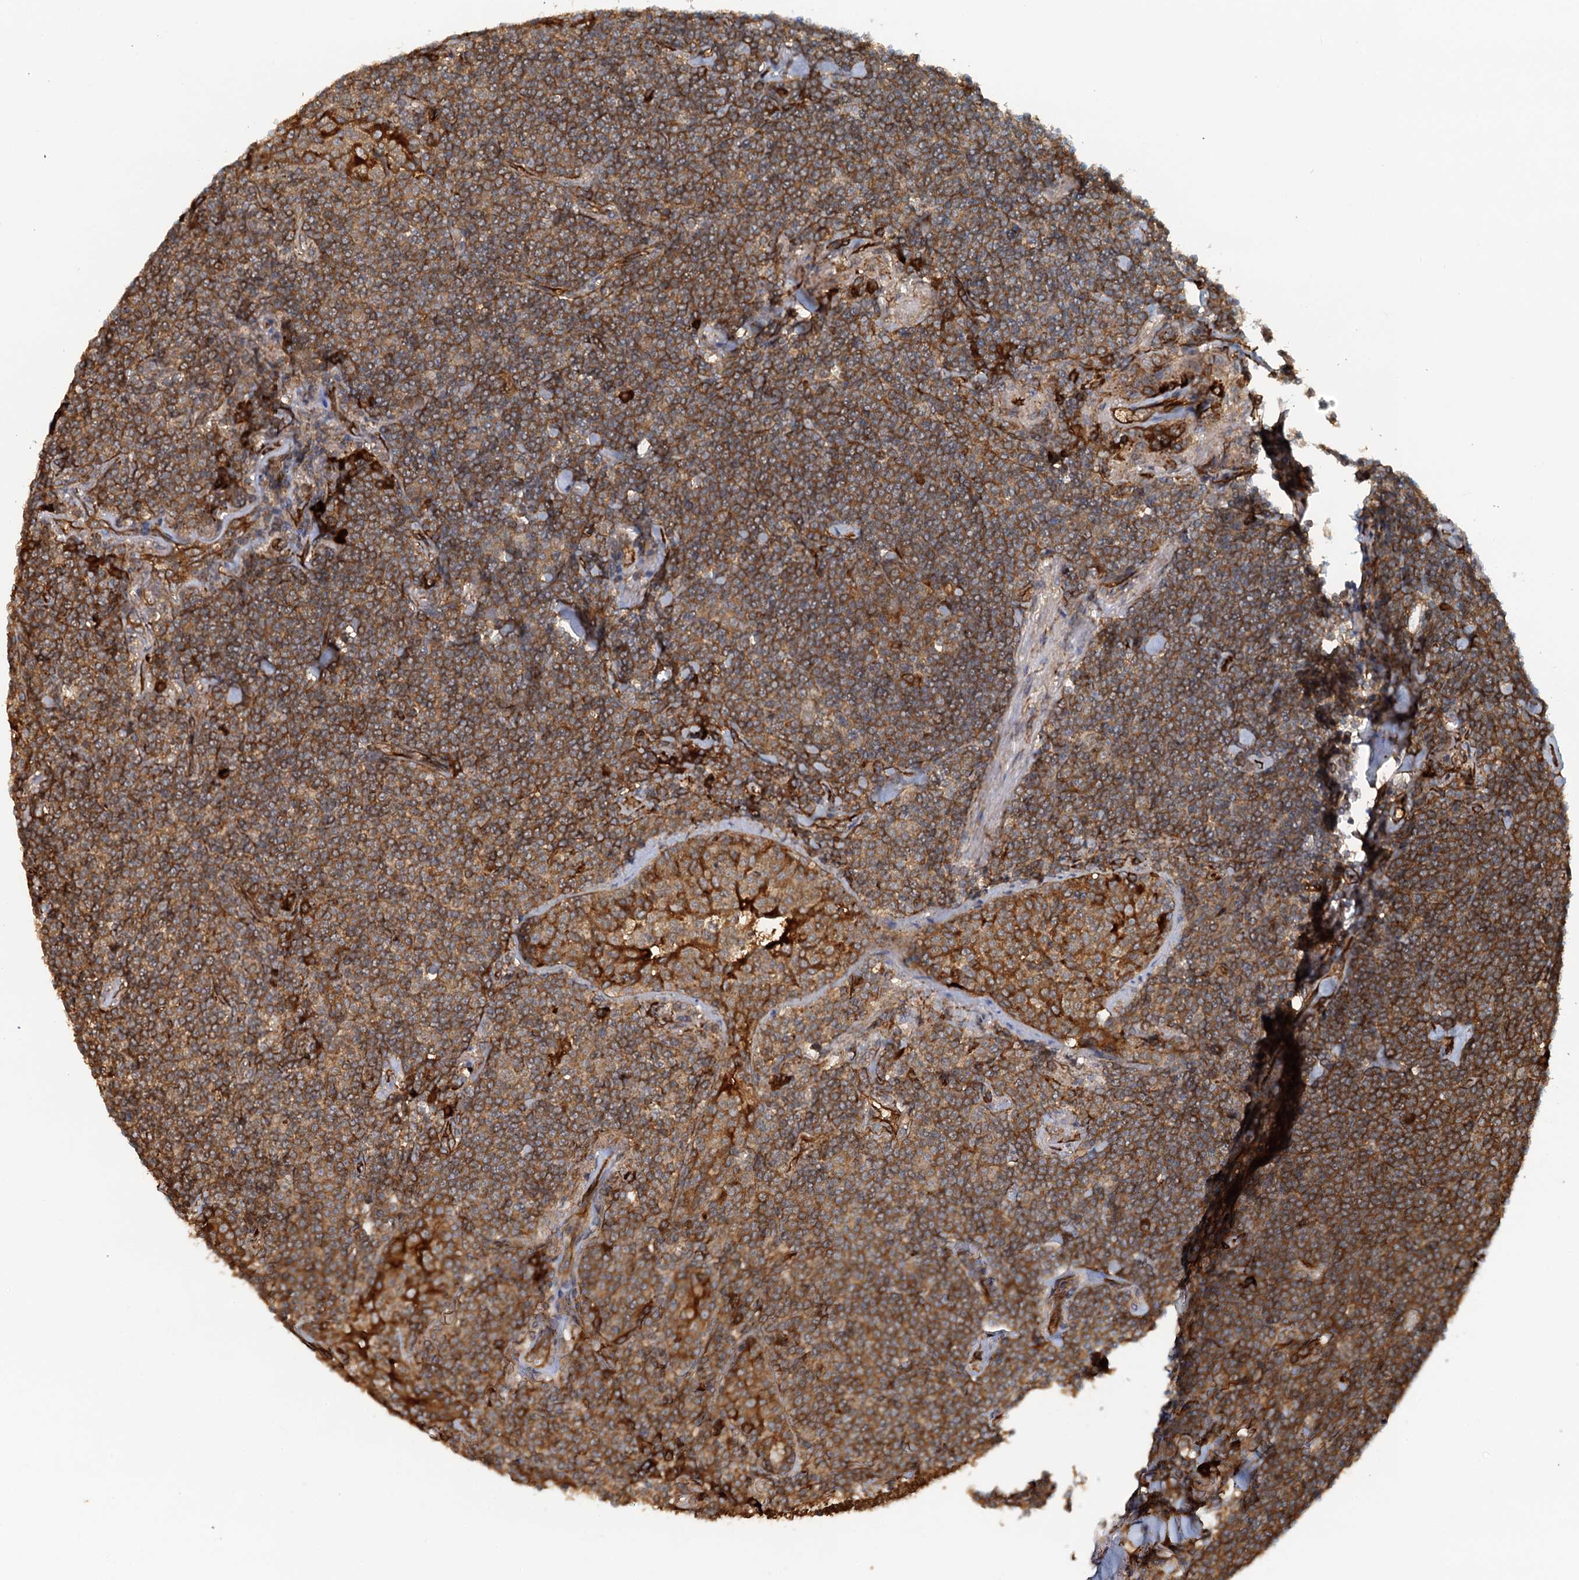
{"staining": {"intensity": "strong", "quantity": ">75%", "location": "cytoplasmic/membranous"}, "tissue": "lymphoma", "cell_type": "Tumor cells", "image_type": "cancer", "snomed": [{"axis": "morphology", "description": "Malignant lymphoma, non-Hodgkin's type, Low grade"}, {"axis": "topography", "description": "Lung"}], "caption": "A micrograph of human malignant lymphoma, non-Hodgkin's type (low-grade) stained for a protein displays strong cytoplasmic/membranous brown staining in tumor cells.", "gene": "NIPAL3", "patient": {"sex": "female", "age": 71}}